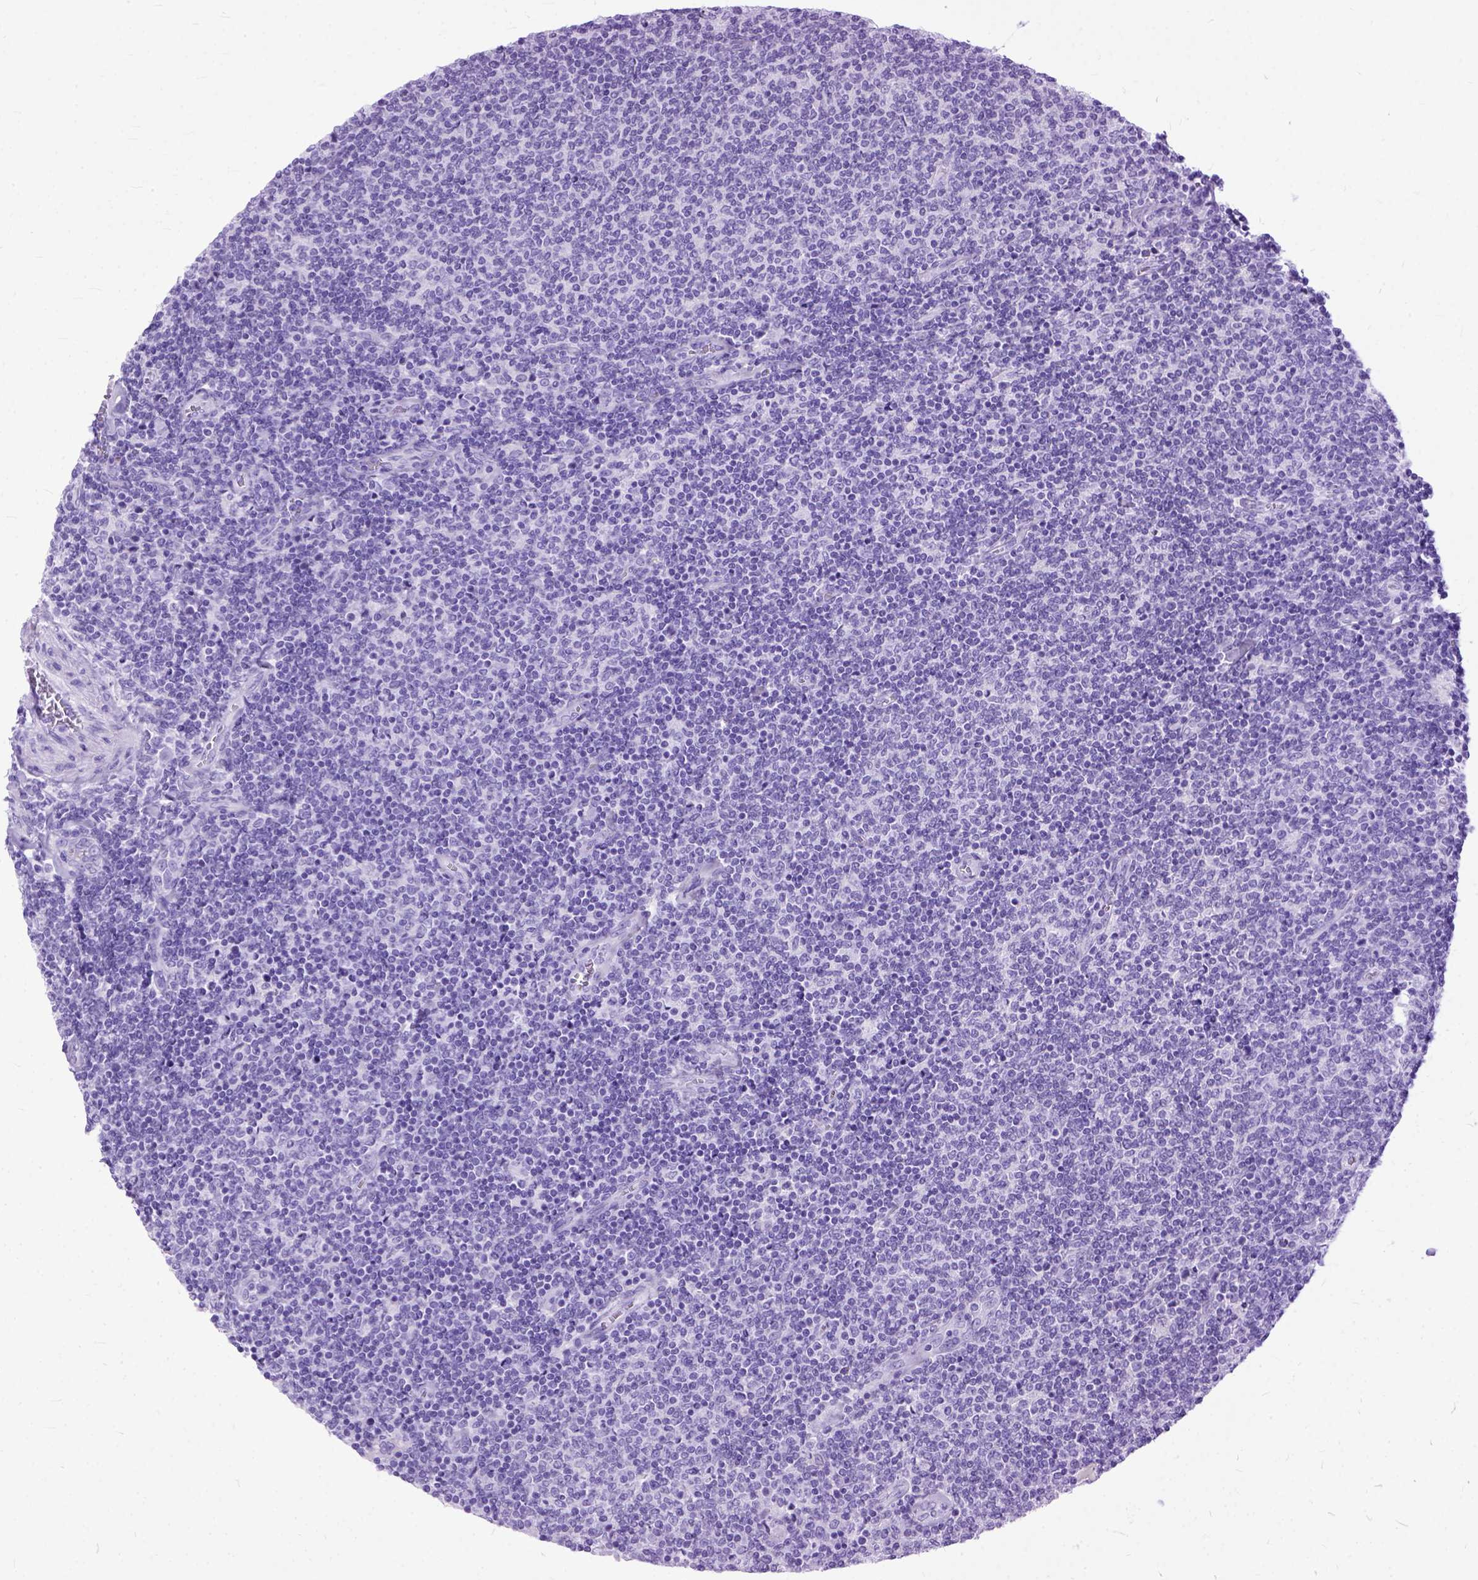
{"staining": {"intensity": "negative", "quantity": "none", "location": "none"}, "tissue": "lymphoma", "cell_type": "Tumor cells", "image_type": "cancer", "snomed": [{"axis": "morphology", "description": "Malignant lymphoma, non-Hodgkin's type, Low grade"}, {"axis": "topography", "description": "Lymph node"}], "caption": "Immunohistochemistry (IHC) image of lymphoma stained for a protein (brown), which reveals no positivity in tumor cells.", "gene": "GNGT1", "patient": {"sex": "male", "age": 52}}